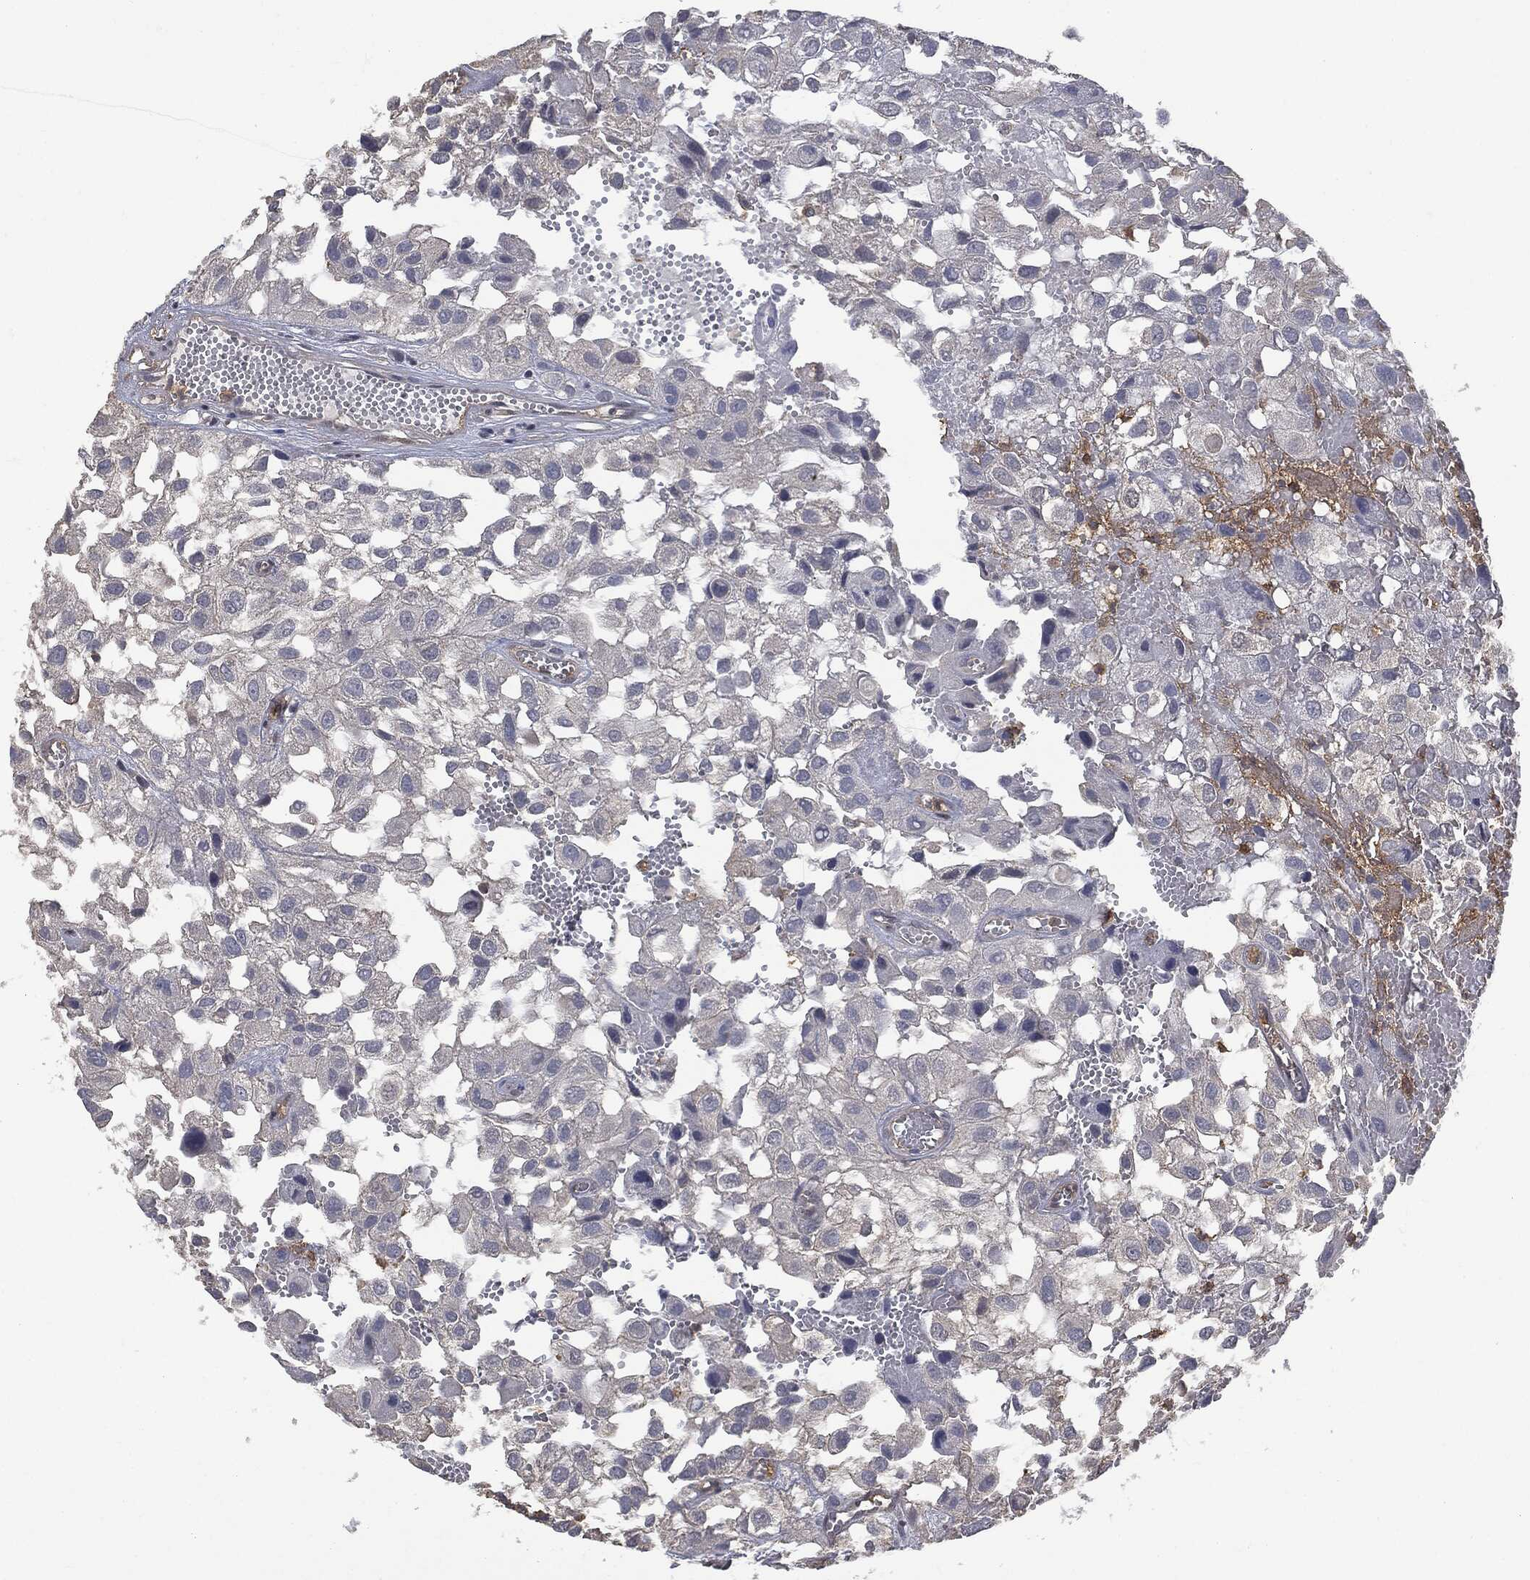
{"staining": {"intensity": "negative", "quantity": "none", "location": "none"}, "tissue": "urothelial cancer", "cell_type": "Tumor cells", "image_type": "cancer", "snomed": [{"axis": "morphology", "description": "Urothelial carcinoma, High grade"}, {"axis": "topography", "description": "Urinary bladder"}], "caption": "IHC micrograph of neoplastic tissue: human urothelial carcinoma (high-grade) stained with DAB displays no significant protein positivity in tumor cells.", "gene": "PSMB10", "patient": {"sex": "male", "age": 56}}